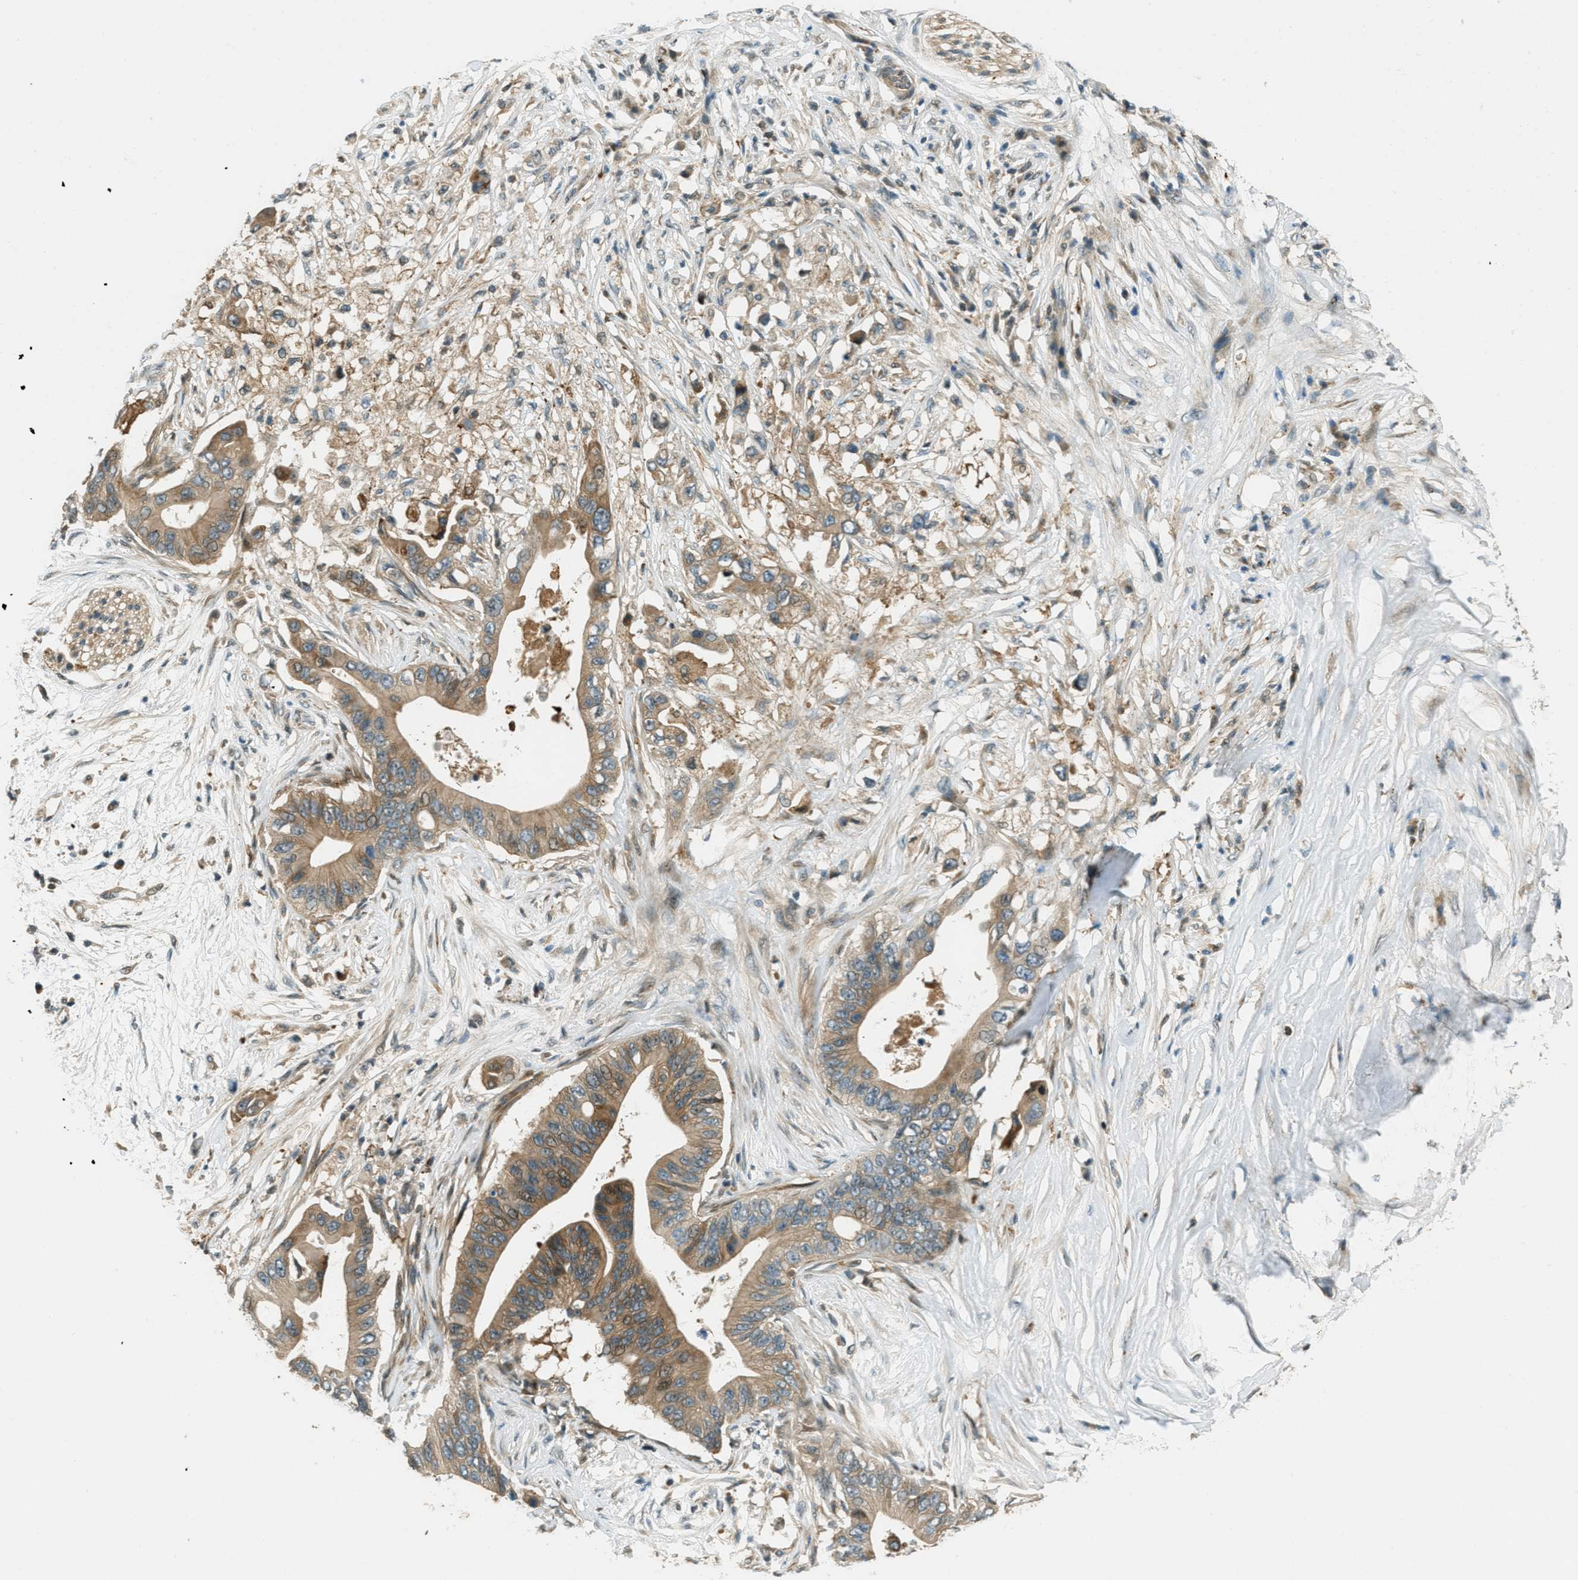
{"staining": {"intensity": "moderate", "quantity": ">75%", "location": "cytoplasmic/membranous"}, "tissue": "pancreatic cancer", "cell_type": "Tumor cells", "image_type": "cancer", "snomed": [{"axis": "morphology", "description": "Adenocarcinoma, NOS"}, {"axis": "topography", "description": "Pancreas"}], "caption": "This histopathology image displays adenocarcinoma (pancreatic) stained with IHC to label a protein in brown. The cytoplasmic/membranous of tumor cells show moderate positivity for the protein. Nuclei are counter-stained blue.", "gene": "PTPN23", "patient": {"sex": "male", "age": 77}}